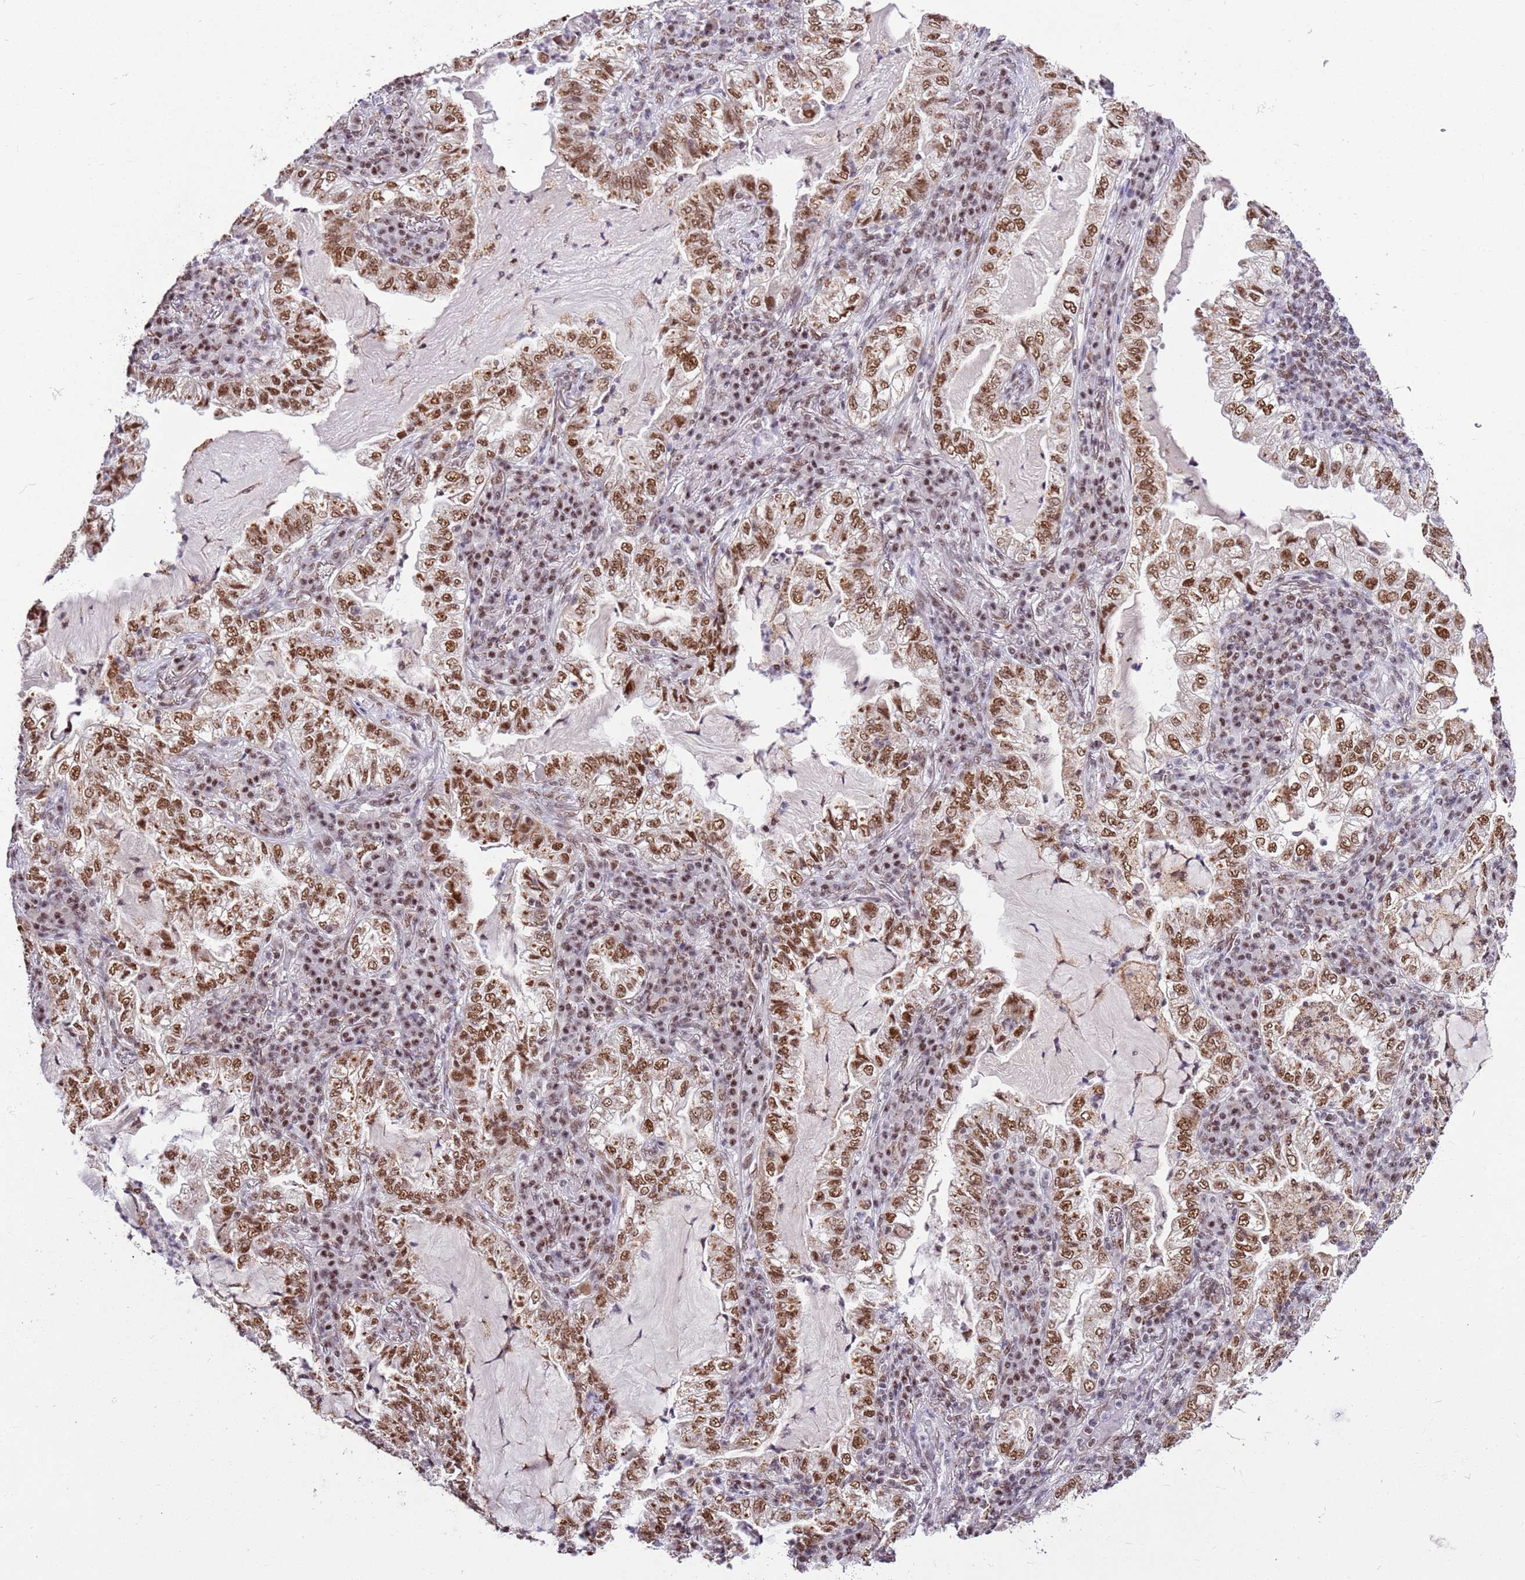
{"staining": {"intensity": "moderate", "quantity": ">75%", "location": "nuclear"}, "tissue": "lung cancer", "cell_type": "Tumor cells", "image_type": "cancer", "snomed": [{"axis": "morphology", "description": "Adenocarcinoma, NOS"}, {"axis": "topography", "description": "Lung"}], "caption": "This image shows immunohistochemistry staining of human lung adenocarcinoma, with medium moderate nuclear staining in approximately >75% of tumor cells.", "gene": "AKAP8L", "patient": {"sex": "female", "age": 73}}